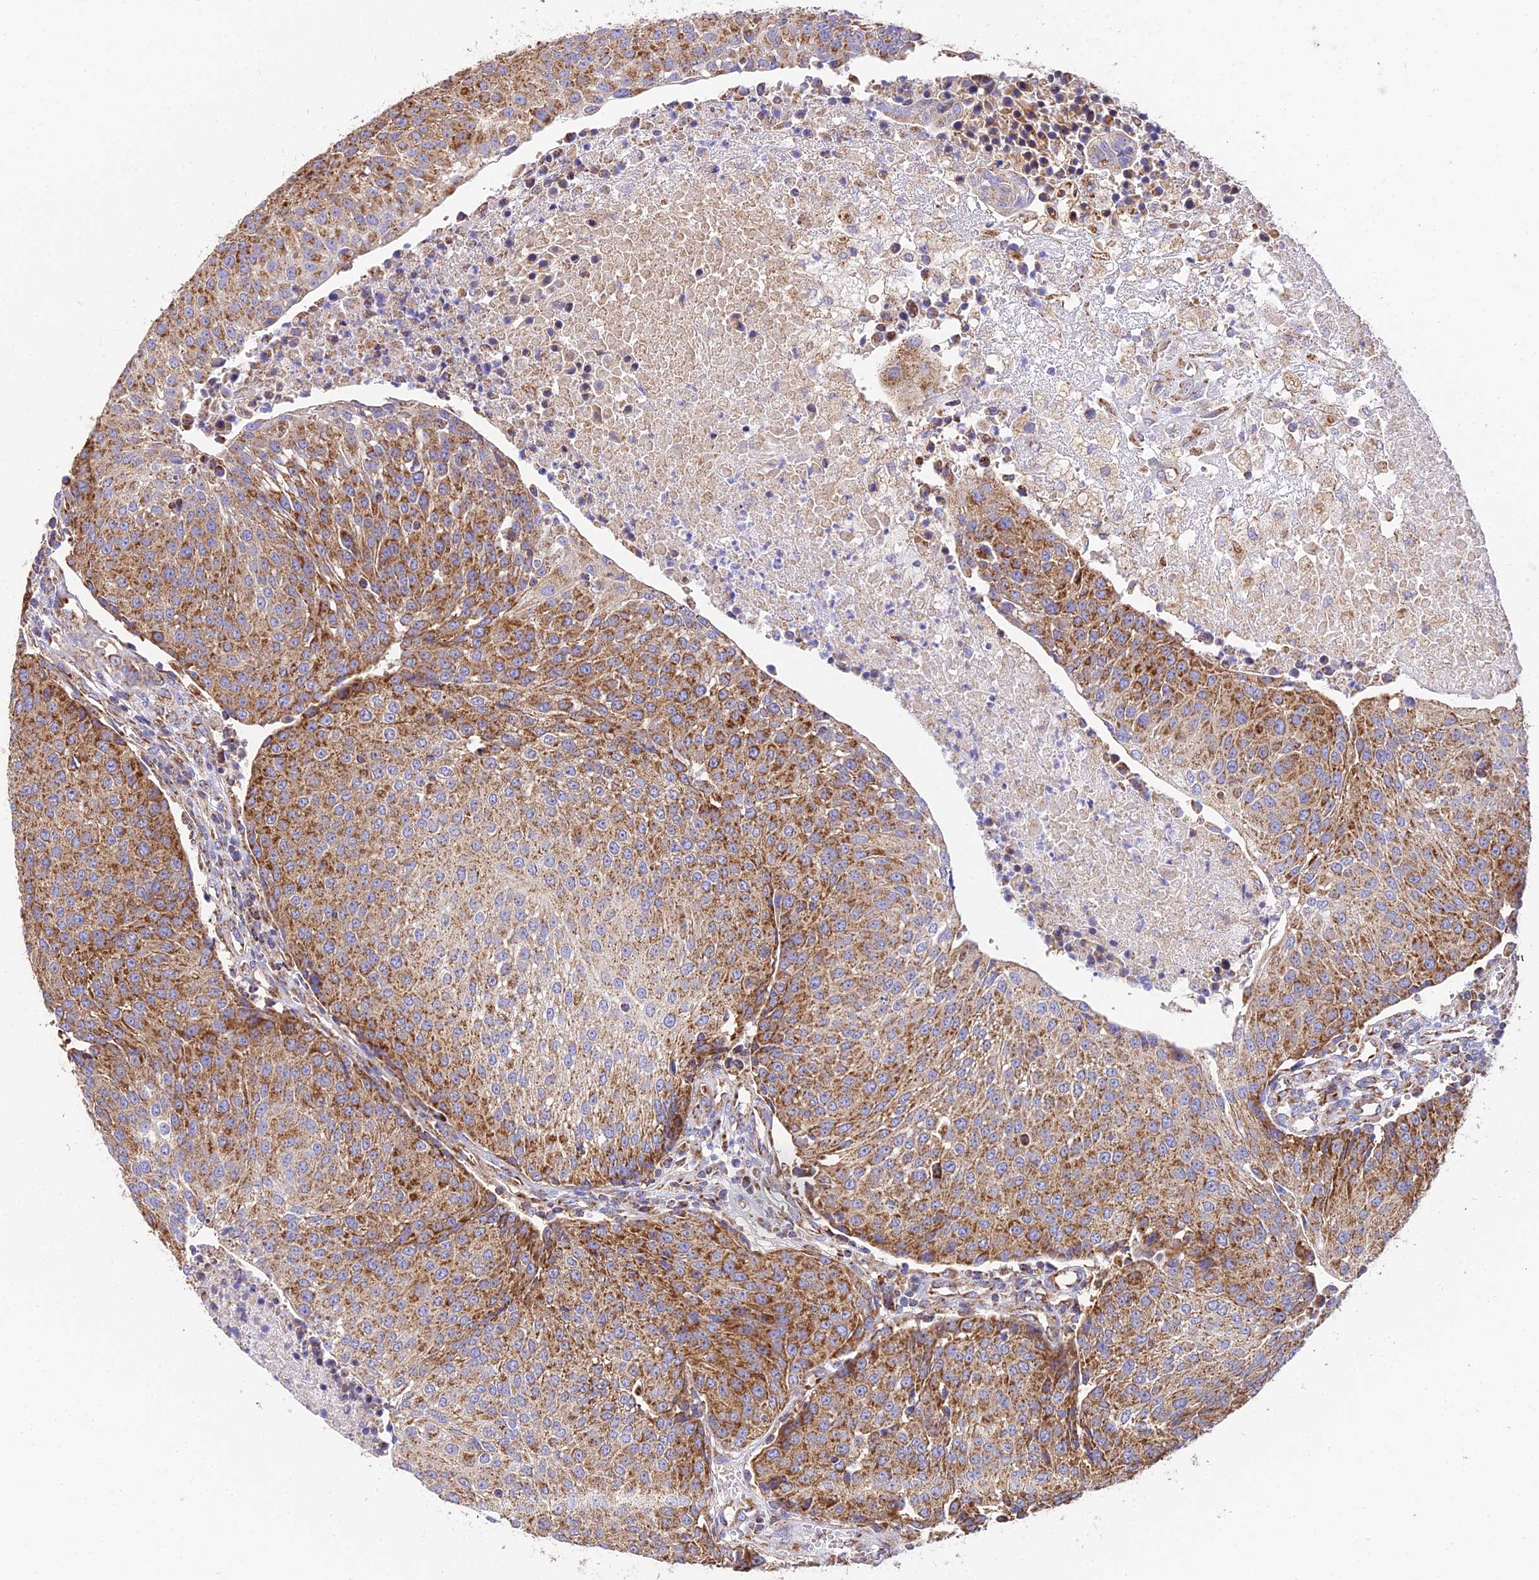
{"staining": {"intensity": "moderate", "quantity": ">75%", "location": "cytoplasmic/membranous"}, "tissue": "urothelial cancer", "cell_type": "Tumor cells", "image_type": "cancer", "snomed": [{"axis": "morphology", "description": "Urothelial carcinoma, High grade"}, {"axis": "topography", "description": "Urinary bladder"}], "caption": "High-power microscopy captured an immunohistochemistry micrograph of urothelial cancer, revealing moderate cytoplasmic/membranous positivity in approximately >75% of tumor cells.", "gene": "OCIAD1", "patient": {"sex": "female", "age": 85}}